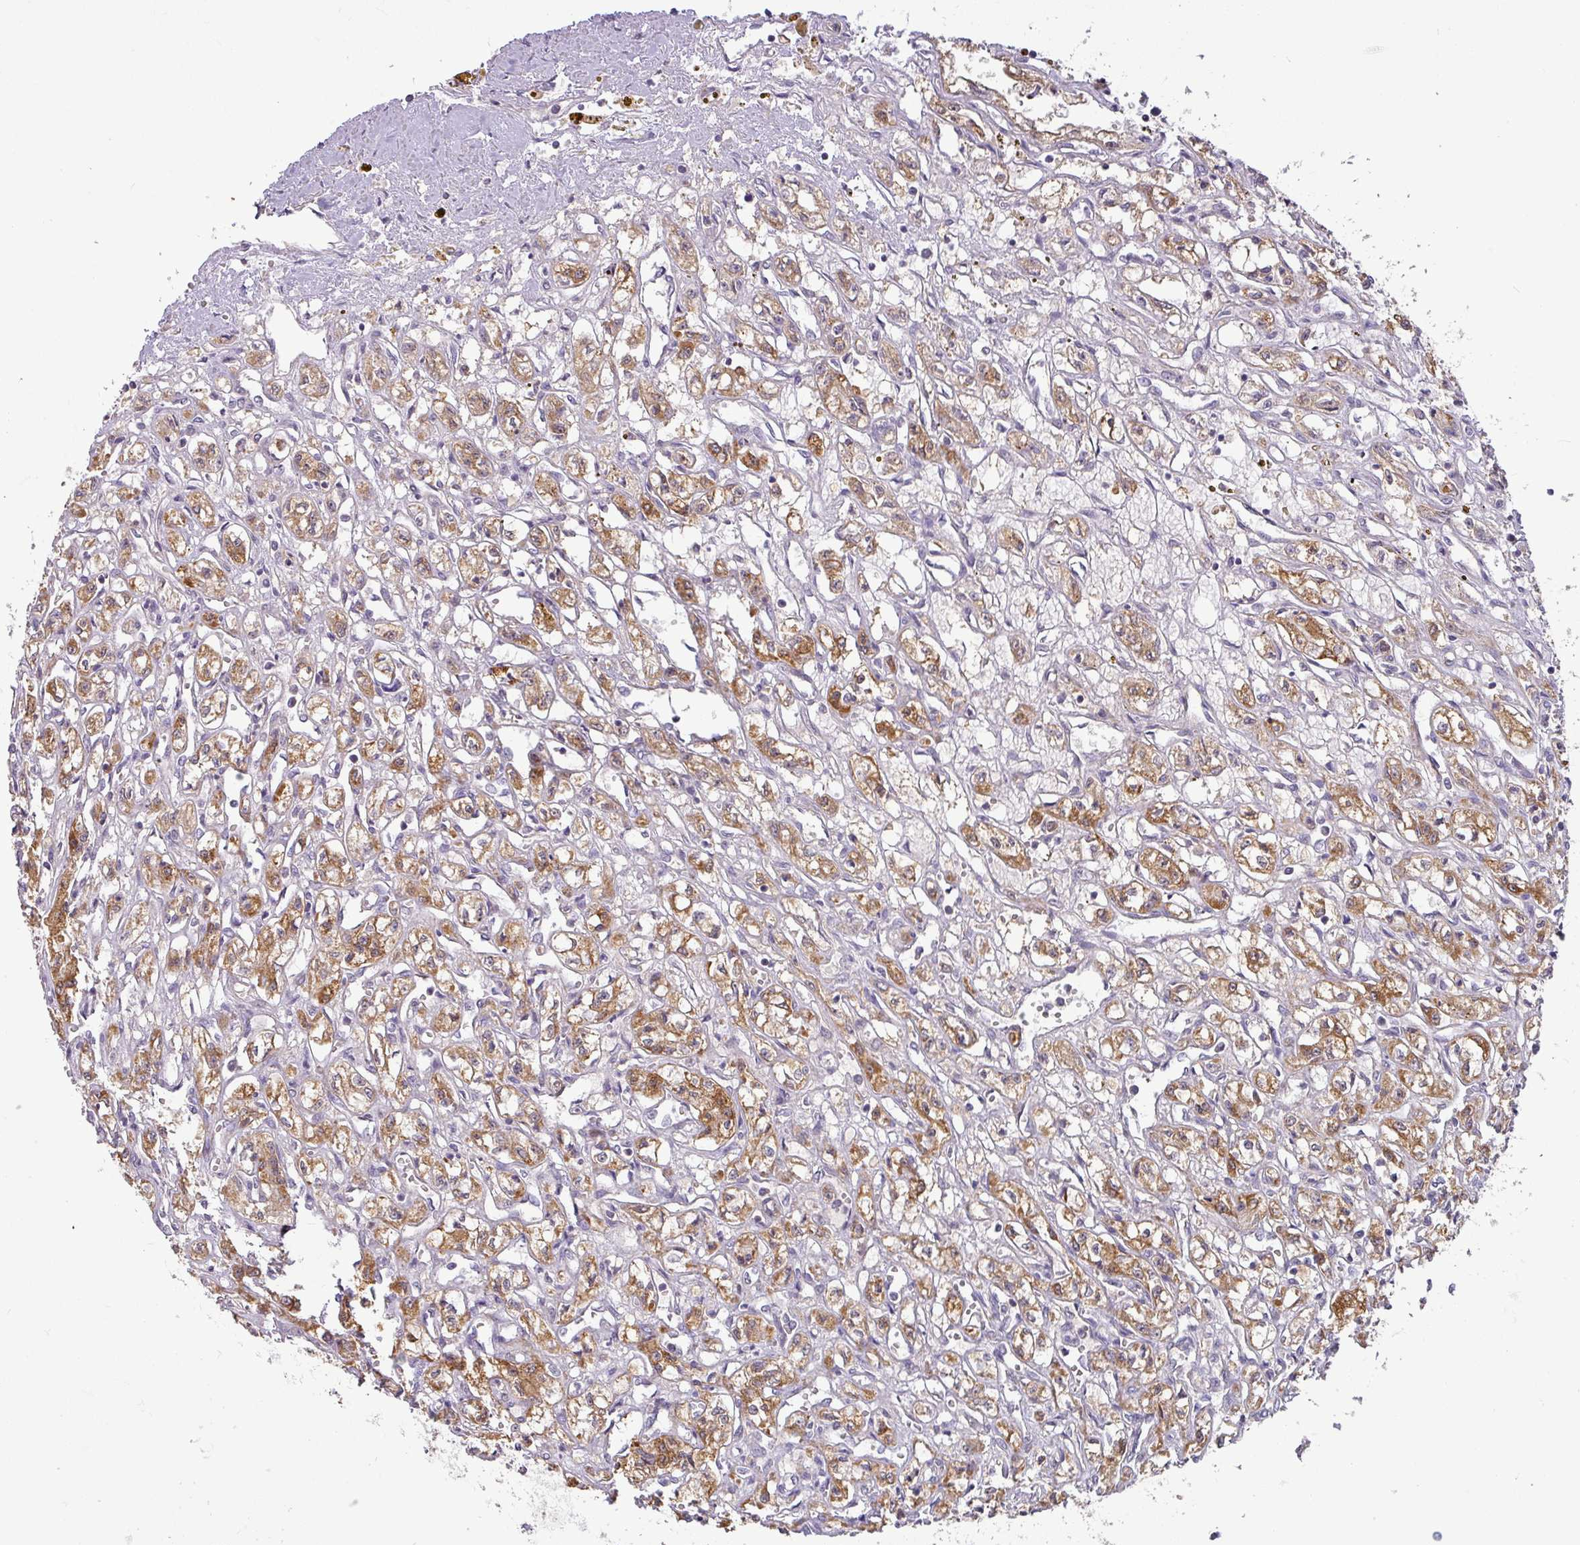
{"staining": {"intensity": "moderate", "quantity": ">75%", "location": "cytoplasmic/membranous"}, "tissue": "renal cancer", "cell_type": "Tumor cells", "image_type": "cancer", "snomed": [{"axis": "morphology", "description": "Adenocarcinoma, NOS"}, {"axis": "topography", "description": "Kidney"}], "caption": "This image reveals immunohistochemistry staining of adenocarcinoma (renal), with medium moderate cytoplasmic/membranous positivity in about >75% of tumor cells.", "gene": "GALNT12", "patient": {"sex": "male", "age": 56}}